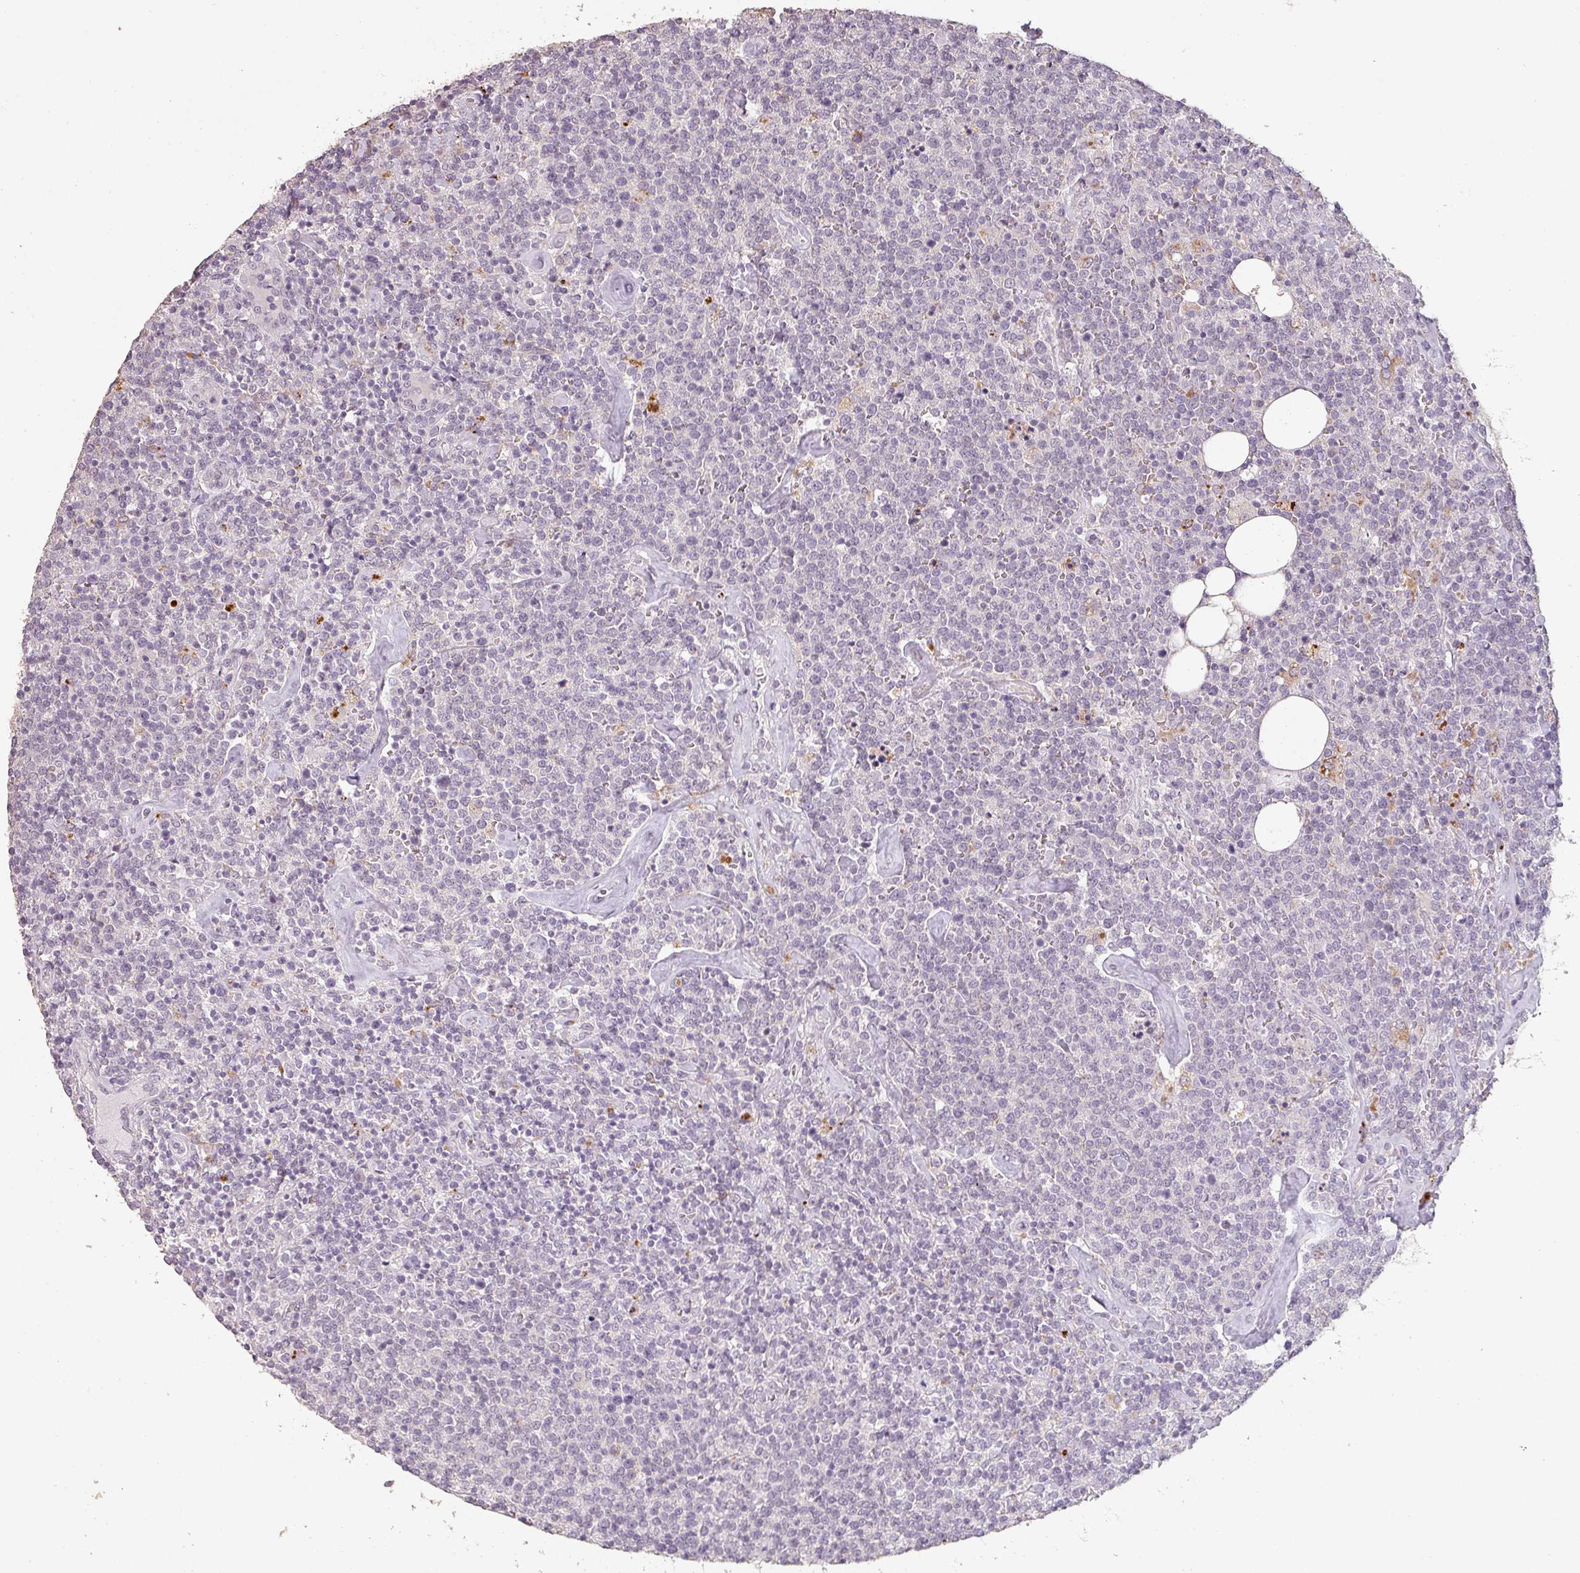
{"staining": {"intensity": "negative", "quantity": "none", "location": "none"}, "tissue": "lymphoma", "cell_type": "Tumor cells", "image_type": "cancer", "snomed": [{"axis": "morphology", "description": "Malignant lymphoma, non-Hodgkin's type, High grade"}, {"axis": "topography", "description": "Lymph node"}], "caption": "Tumor cells show no significant positivity in malignant lymphoma, non-Hodgkin's type (high-grade).", "gene": "LYPLA1", "patient": {"sex": "male", "age": 61}}